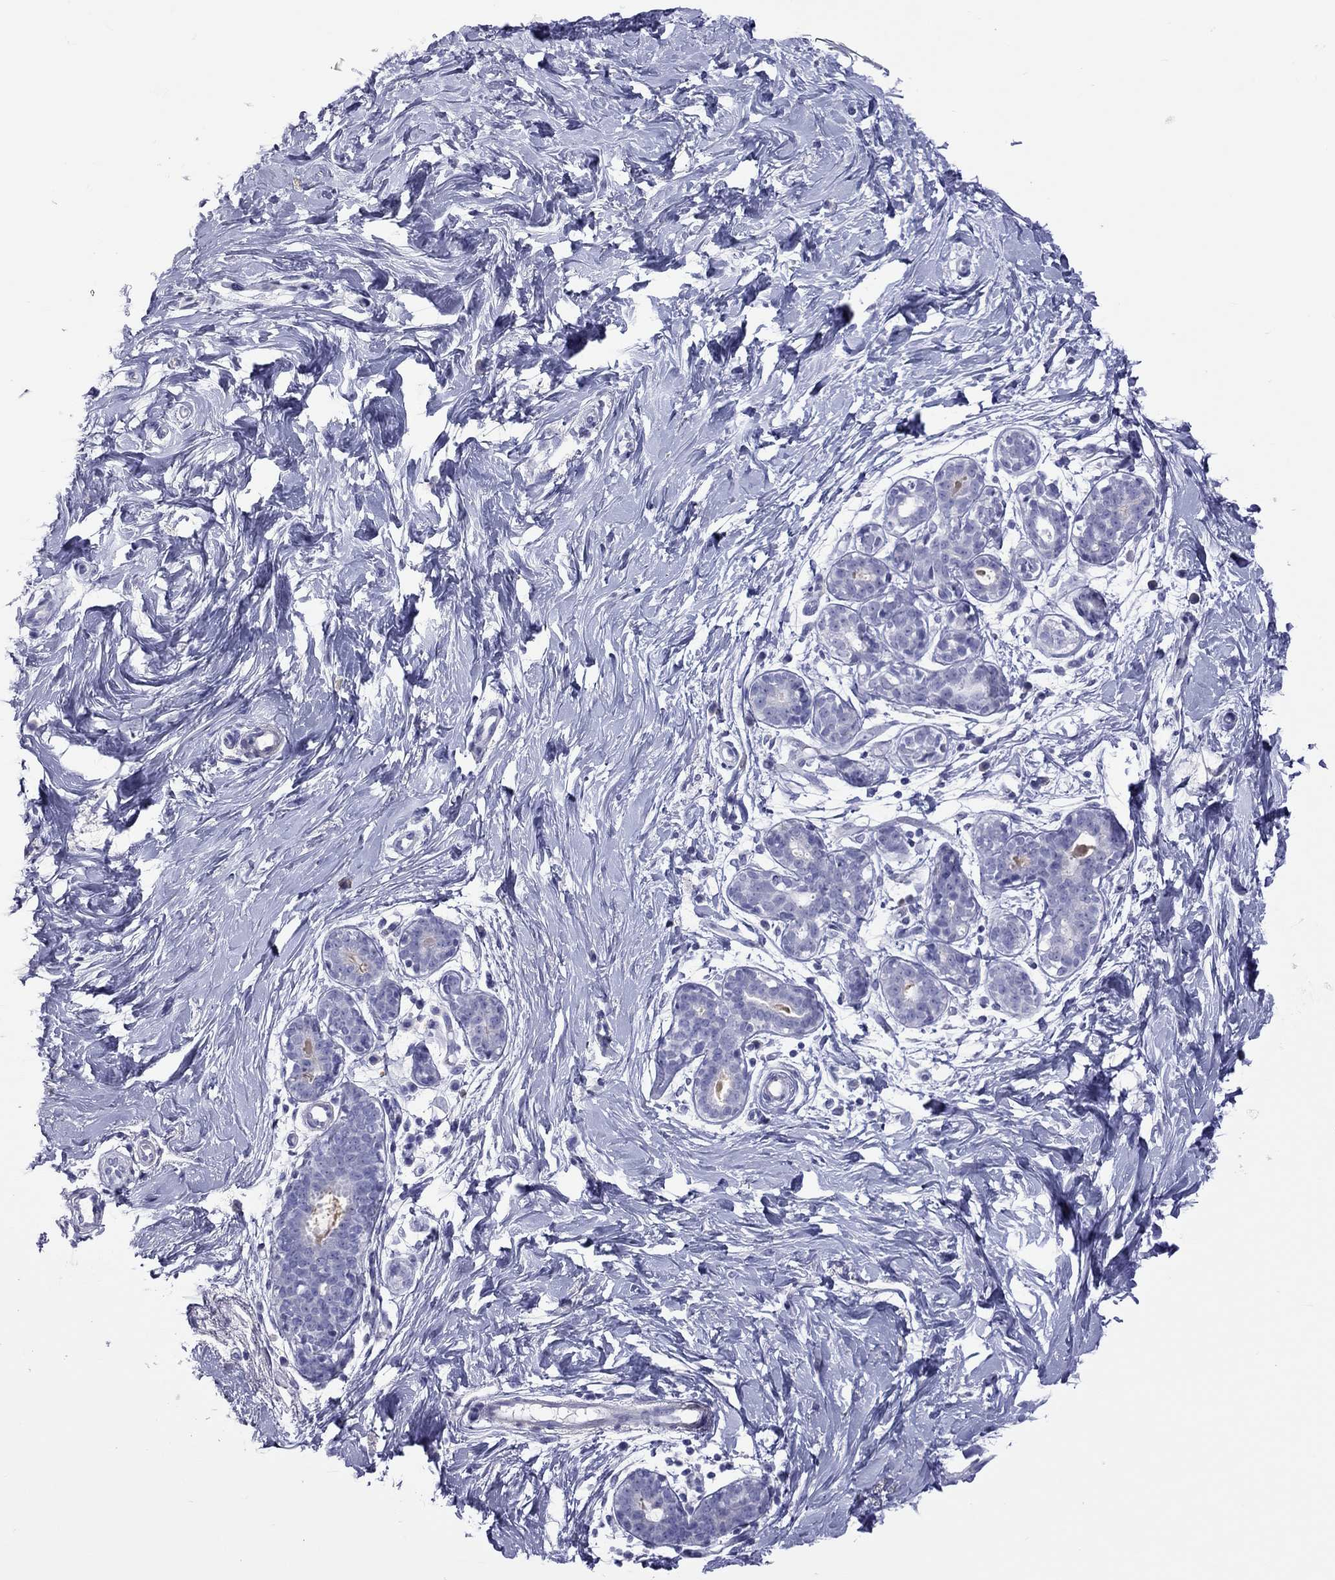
{"staining": {"intensity": "negative", "quantity": "none", "location": "none"}, "tissue": "breast", "cell_type": "Adipocytes", "image_type": "normal", "snomed": [{"axis": "morphology", "description": "Normal tissue, NOS"}, {"axis": "topography", "description": "Breast"}], "caption": "The photomicrograph exhibits no staining of adipocytes in normal breast.", "gene": "STAG3", "patient": {"sex": "female", "age": 37}}